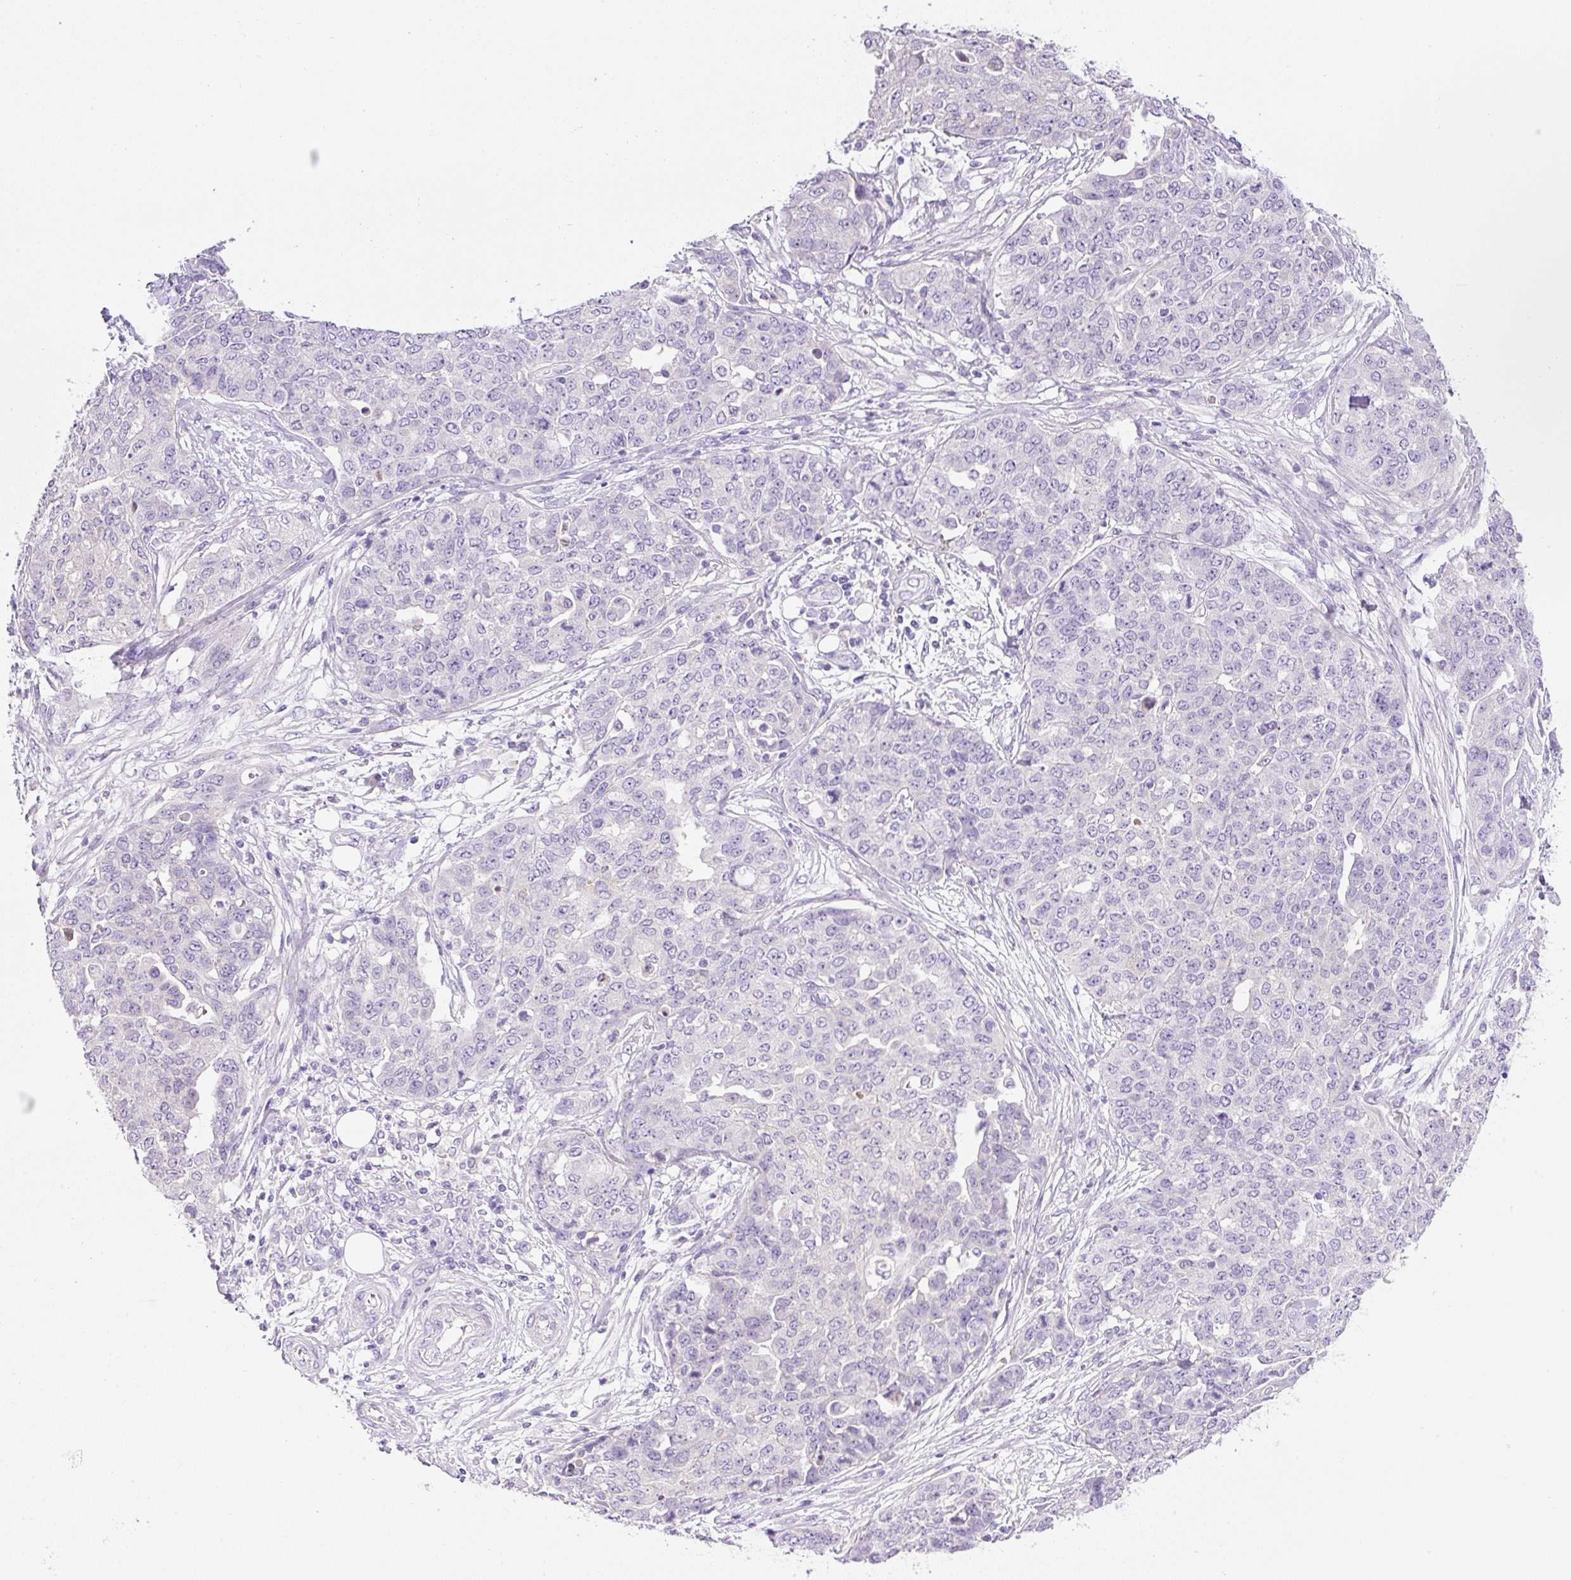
{"staining": {"intensity": "negative", "quantity": "none", "location": "none"}, "tissue": "ovarian cancer", "cell_type": "Tumor cells", "image_type": "cancer", "snomed": [{"axis": "morphology", "description": "Cystadenocarcinoma, serous, NOS"}, {"axis": "topography", "description": "Soft tissue"}, {"axis": "topography", "description": "Ovary"}], "caption": "There is no significant staining in tumor cells of serous cystadenocarcinoma (ovarian). (Immunohistochemistry, brightfield microscopy, high magnification).", "gene": "NDST3", "patient": {"sex": "female", "age": 57}}